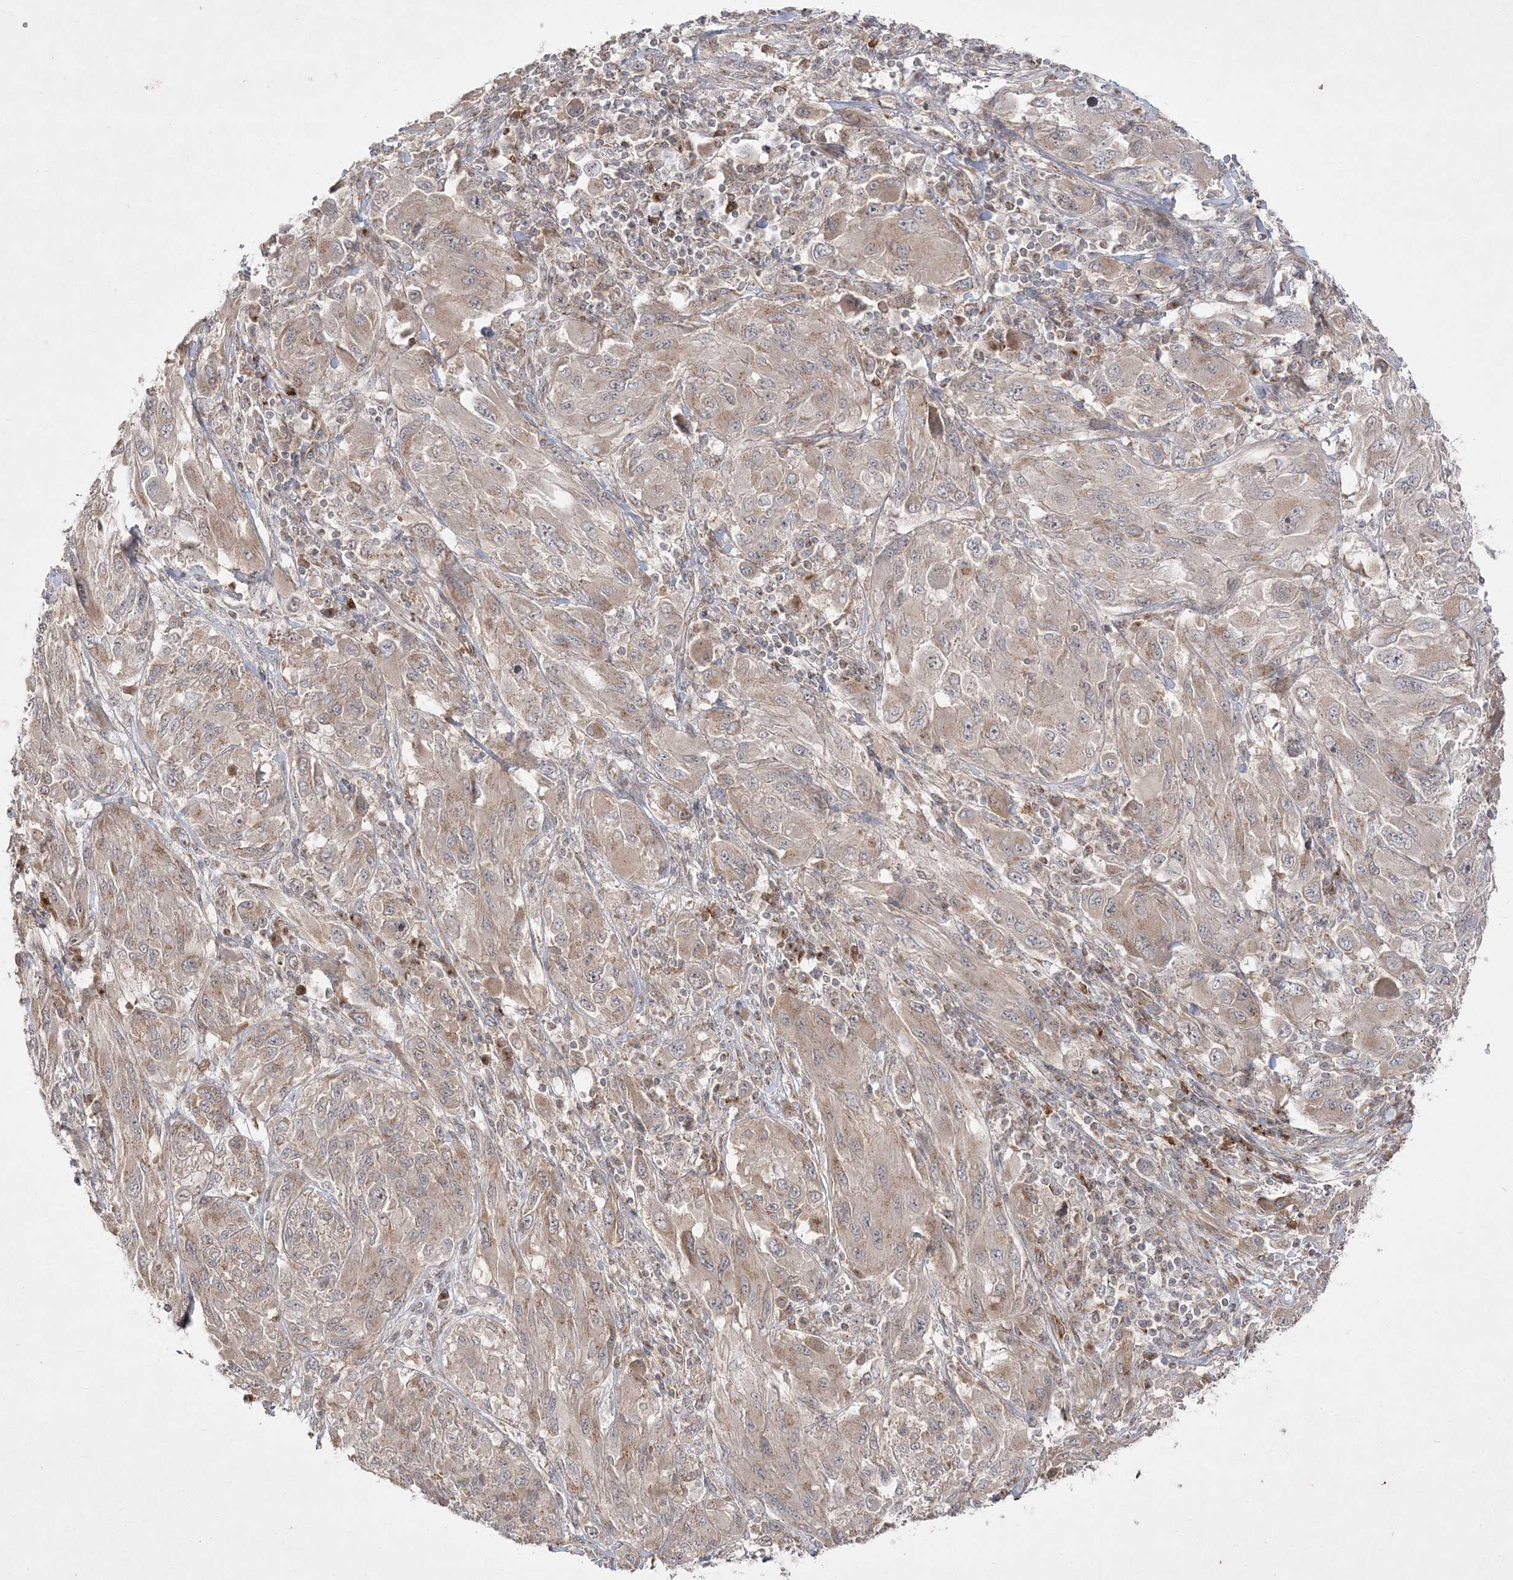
{"staining": {"intensity": "weak", "quantity": "25%-75%", "location": "cytoplasmic/membranous"}, "tissue": "melanoma", "cell_type": "Tumor cells", "image_type": "cancer", "snomed": [{"axis": "morphology", "description": "Malignant melanoma, NOS"}, {"axis": "topography", "description": "Skin"}], "caption": "Melanoma stained with immunohistochemistry (IHC) reveals weak cytoplasmic/membranous positivity in approximately 25%-75% of tumor cells.", "gene": "CLNK", "patient": {"sex": "female", "age": 91}}